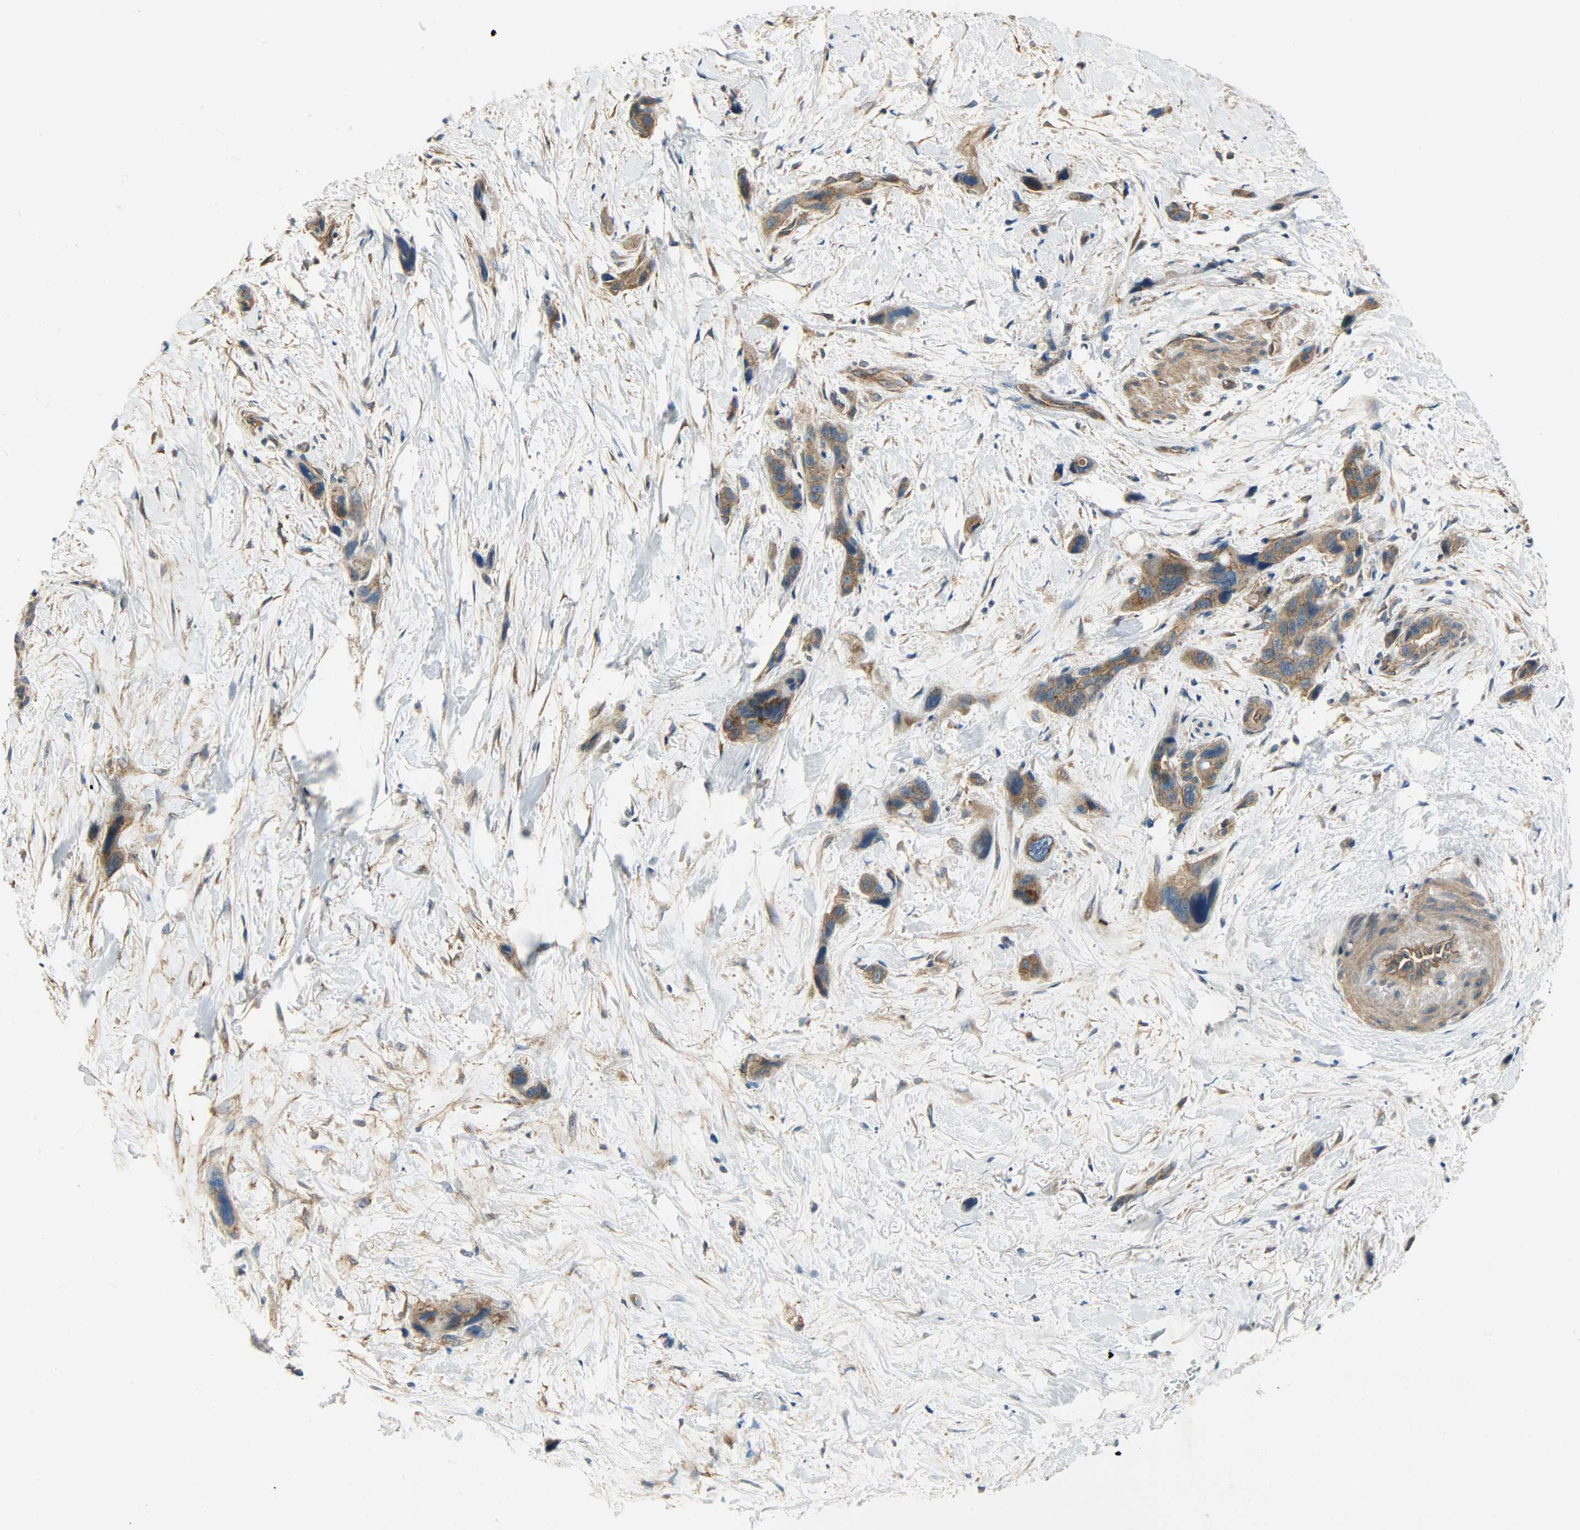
{"staining": {"intensity": "moderate", "quantity": ">75%", "location": "cytoplasmic/membranous"}, "tissue": "pancreatic cancer", "cell_type": "Tumor cells", "image_type": "cancer", "snomed": [{"axis": "morphology", "description": "Adenocarcinoma, NOS"}, {"axis": "topography", "description": "Pancreas"}], "caption": "DAB (3,3'-diaminobenzidine) immunohistochemical staining of human pancreatic adenocarcinoma shows moderate cytoplasmic/membranous protein positivity in approximately >75% of tumor cells.", "gene": "KIAA1217", "patient": {"sex": "male", "age": 46}}